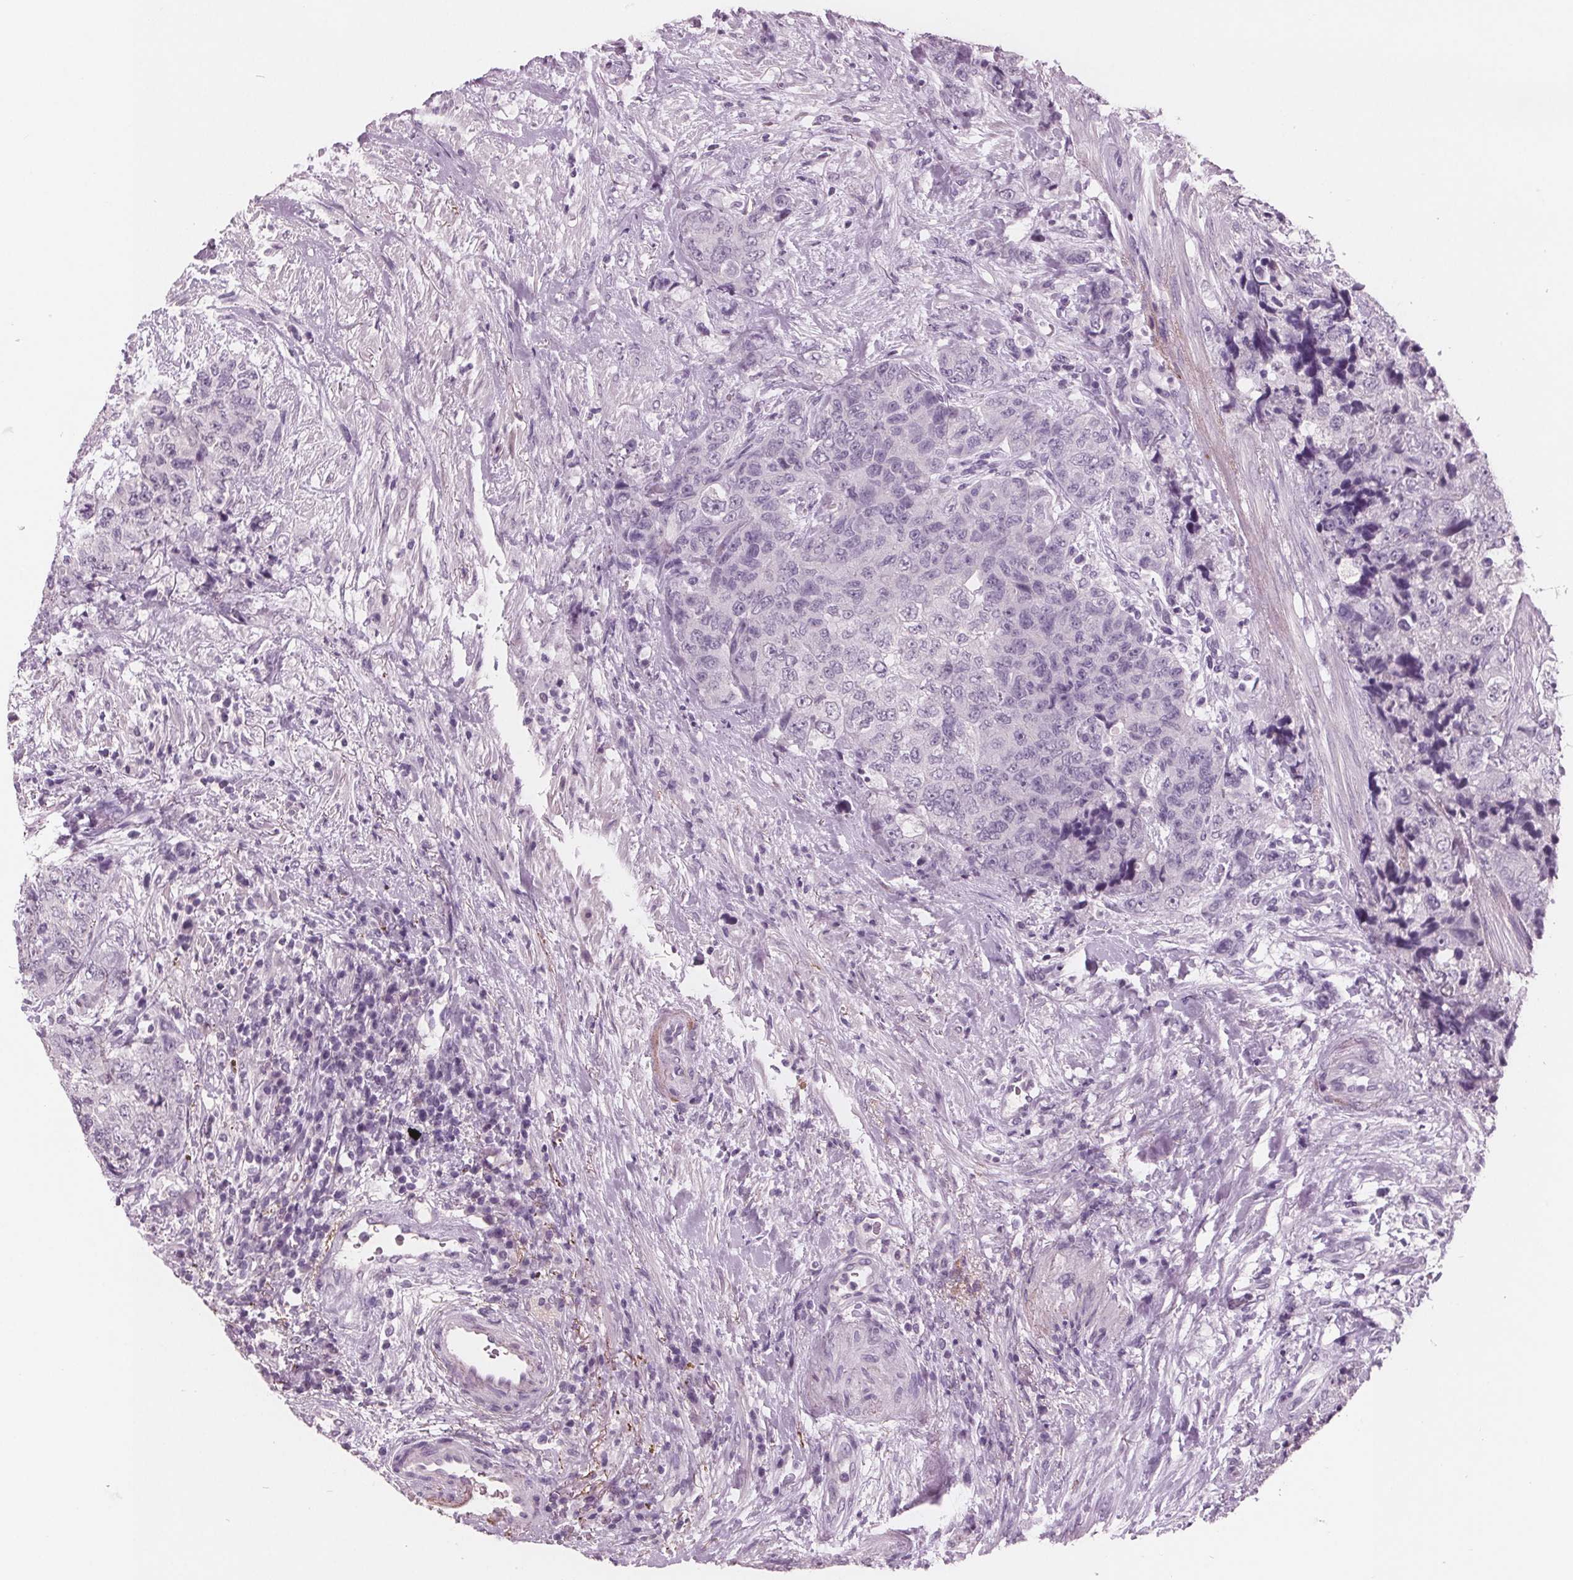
{"staining": {"intensity": "negative", "quantity": "none", "location": "none"}, "tissue": "urothelial cancer", "cell_type": "Tumor cells", "image_type": "cancer", "snomed": [{"axis": "morphology", "description": "Urothelial carcinoma, High grade"}, {"axis": "topography", "description": "Urinary bladder"}], "caption": "DAB (3,3'-diaminobenzidine) immunohistochemical staining of urothelial carcinoma (high-grade) displays no significant staining in tumor cells.", "gene": "AMBP", "patient": {"sex": "female", "age": 78}}